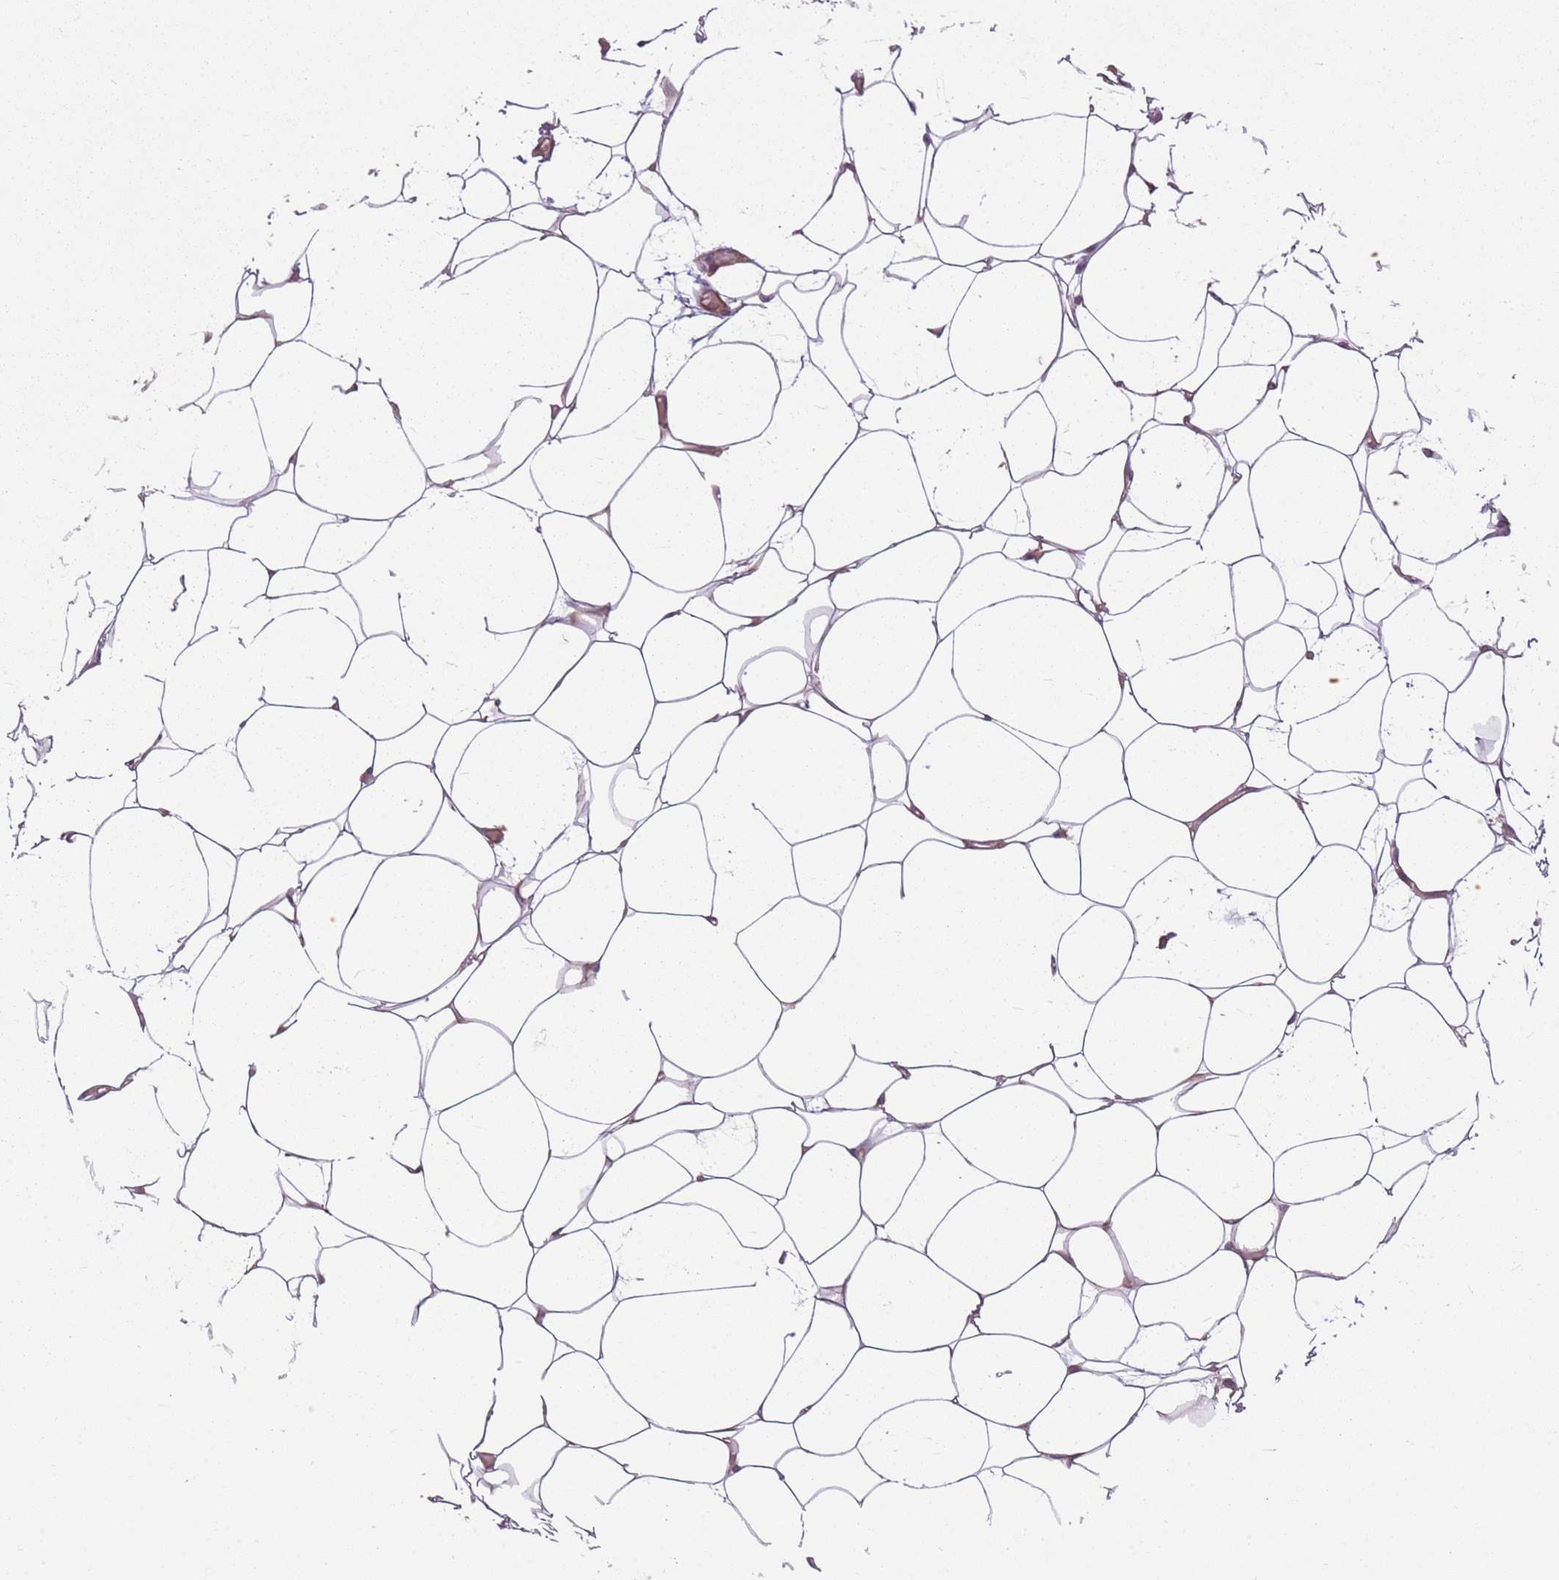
{"staining": {"intensity": "weak", "quantity": ">75%", "location": "cytoplasmic/membranous"}, "tissue": "adipose tissue", "cell_type": "Adipocytes", "image_type": "normal", "snomed": [{"axis": "morphology", "description": "Normal tissue, NOS"}, {"axis": "topography", "description": "Breast"}], "caption": "A low amount of weak cytoplasmic/membranous positivity is present in about >75% of adipocytes in benign adipose tissue.", "gene": "RPL21", "patient": {"sex": "female", "age": 23}}